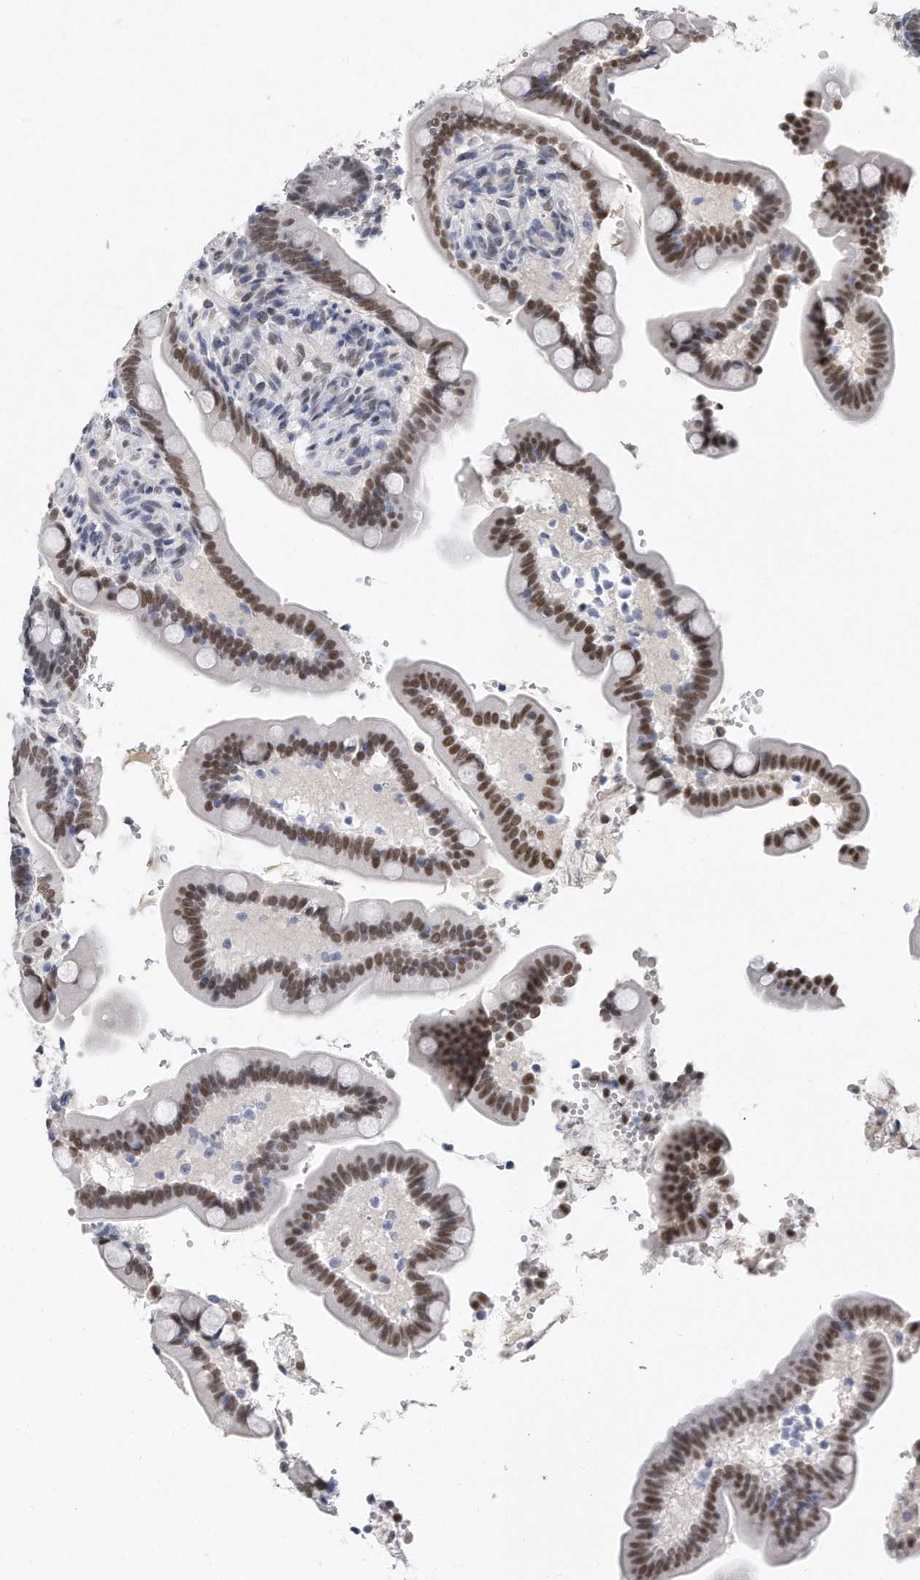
{"staining": {"intensity": "negative", "quantity": "none", "location": "none"}, "tissue": "colon", "cell_type": "Endothelial cells", "image_type": "normal", "snomed": [{"axis": "morphology", "description": "Normal tissue, NOS"}, {"axis": "topography", "description": "Smooth muscle"}, {"axis": "topography", "description": "Colon"}], "caption": "A micrograph of colon stained for a protein demonstrates no brown staining in endothelial cells.", "gene": "CTBP2", "patient": {"sex": "male", "age": 73}}